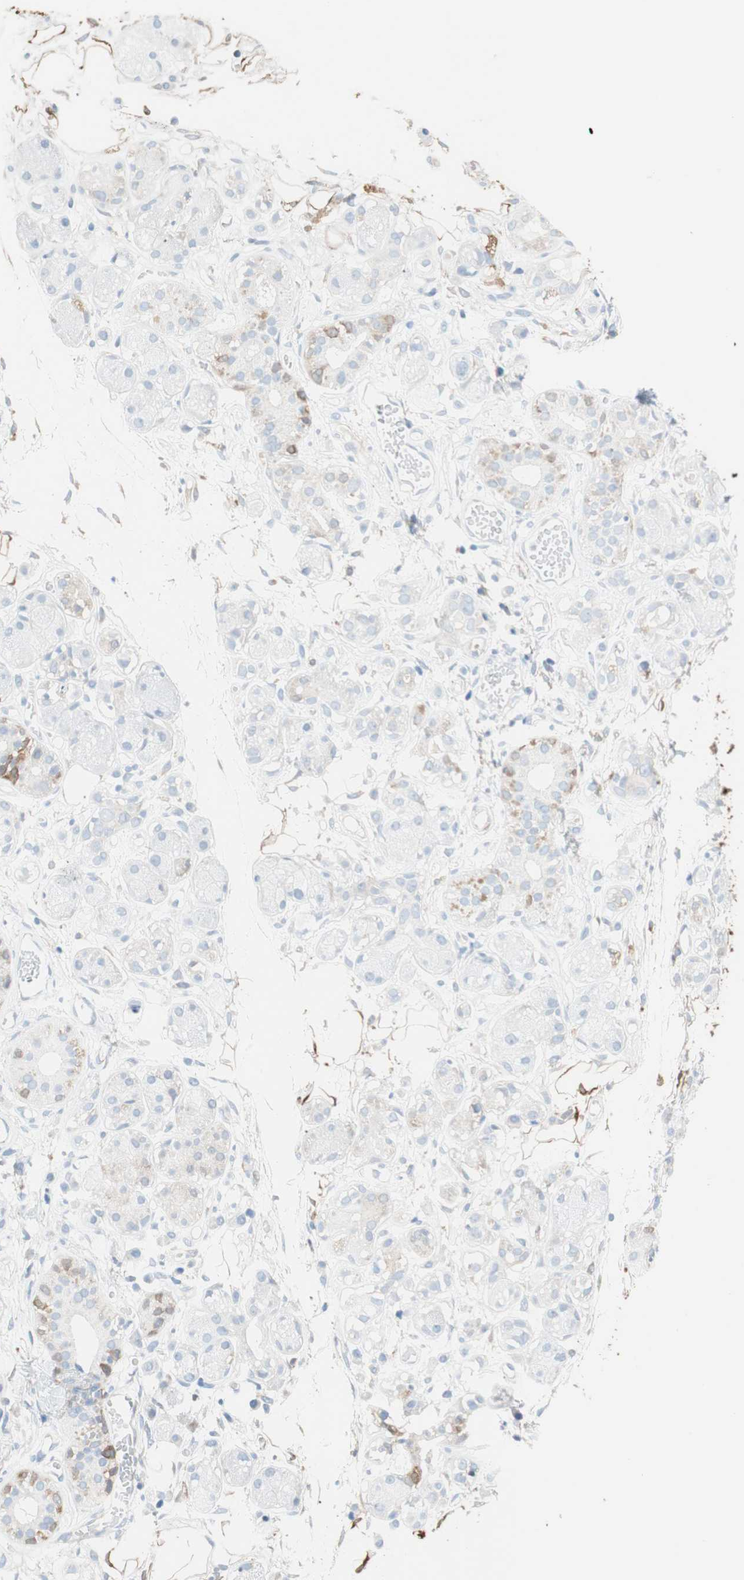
{"staining": {"intensity": "moderate", "quantity": "<25%", "location": "cytoplasmic/membranous"}, "tissue": "adipose tissue", "cell_type": "Adipocytes", "image_type": "normal", "snomed": [{"axis": "morphology", "description": "Normal tissue, NOS"}, {"axis": "morphology", "description": "Inflammation, NOS"}, {"axis": "topography", "description": "Vascular tissue"}, {"axis": "topography", "description": "Salivary gland"}], "caption": "Protein expression analysis of normal adipose tissue displays moderate cytoplasmic/membranous staining in about <25% of adipocytes. Immunohistochemistry stains the protein of interest in brown and the nuclei are stained blue.", "gene": "GLUL", "patient": {"sex": "female", "age": 75}}